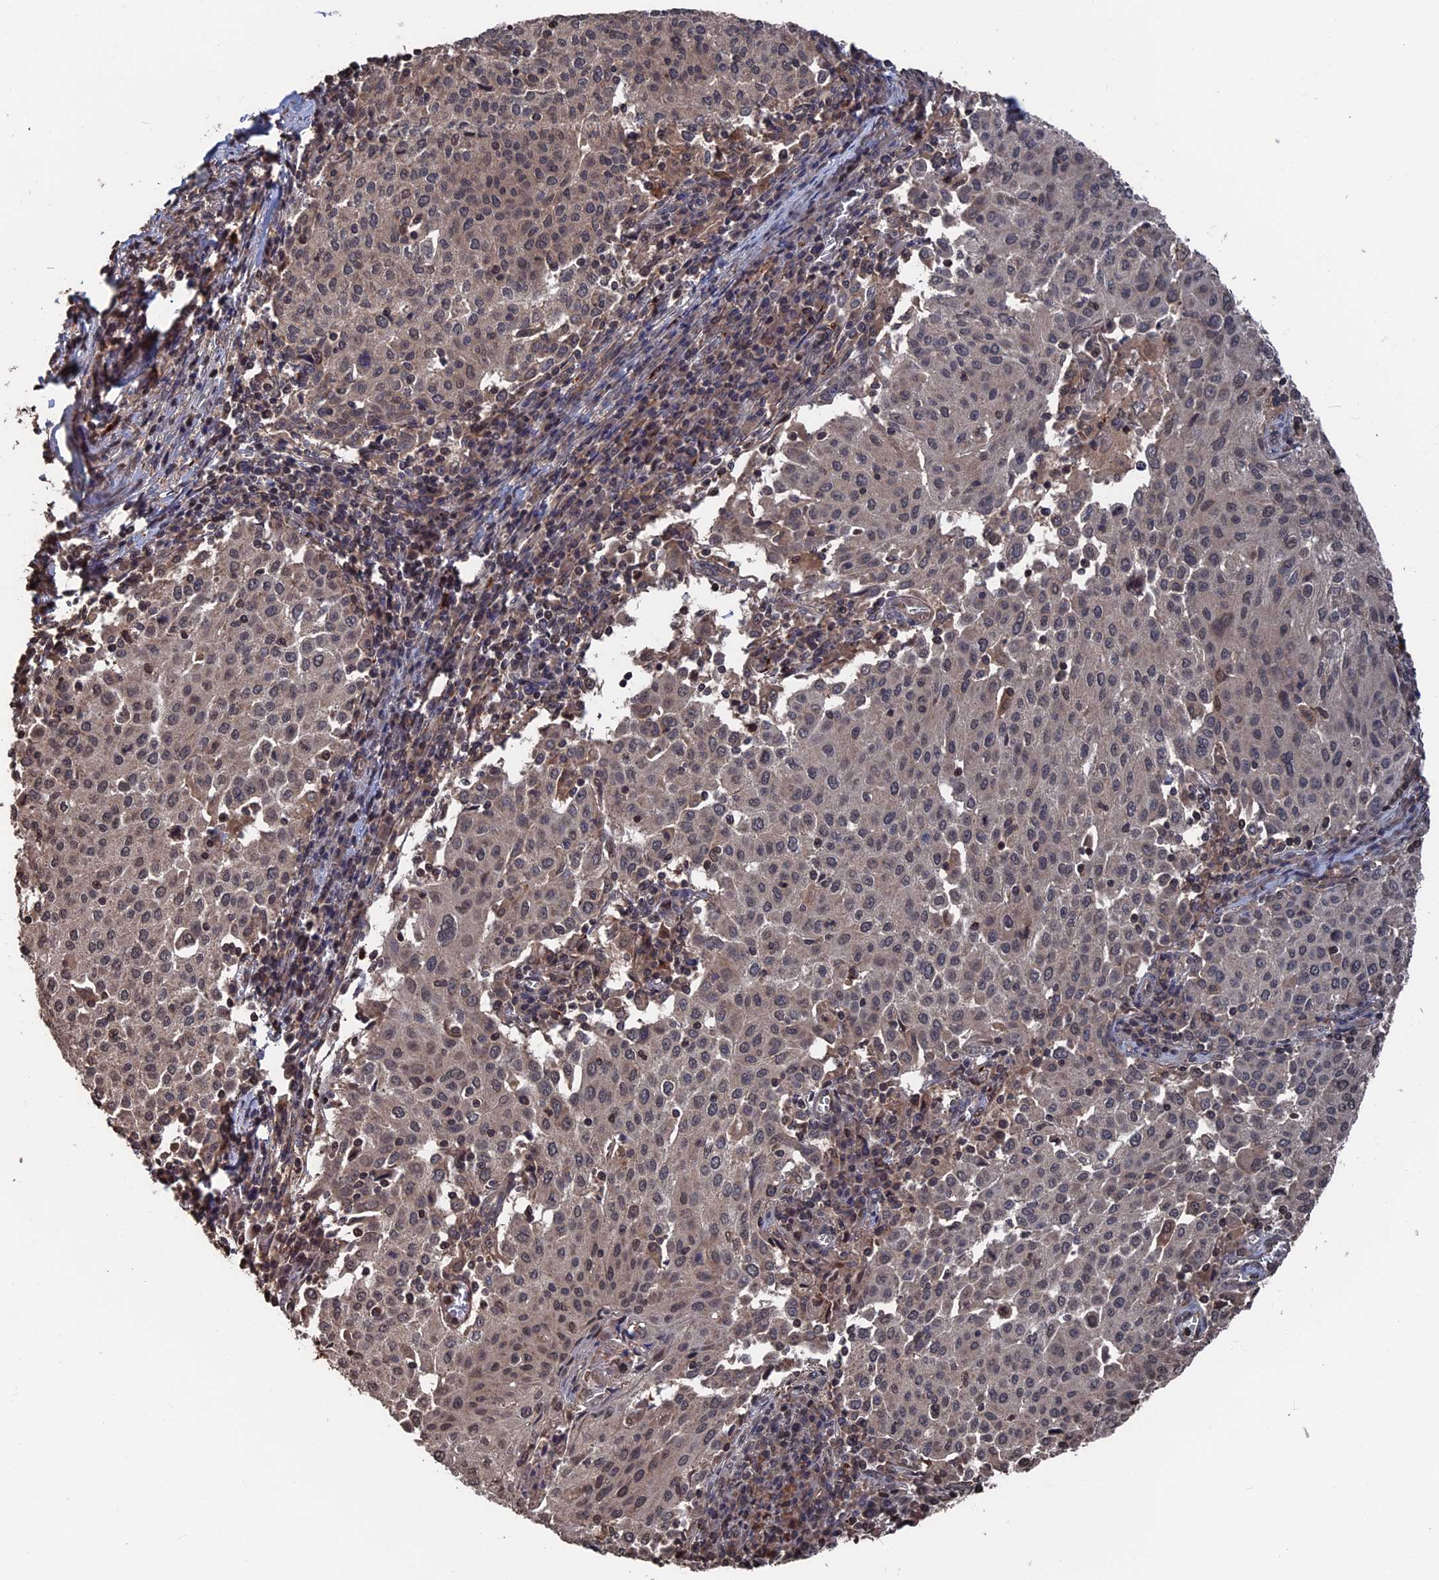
{"staining": {"intensity": "weak", "quantity": "25%-75%", "location": "nuclear"}, "tissue": "cervical cancer", "cell_type": "Tumor cells", "image_type": "cancer", "snomed": [{"axis": "morphology", "description": "Squamous cell carcinoma, NOS"}, {"axis": "topography", "description": "Cervix"}], "caption": "Brown immunohistochemical staining in human cervical squamous cell carcinoma reveals weak nuclear positivity in about 25%-75% of tumor cells. The staining is performed using DAB (3,3'-diaminobenzidine) brown chromogen to label protein expression. The nuclei are counter-stained blue using hematoxylin.", "gene": "PDE12", "patient": {"sex": "female", "age": 46}}